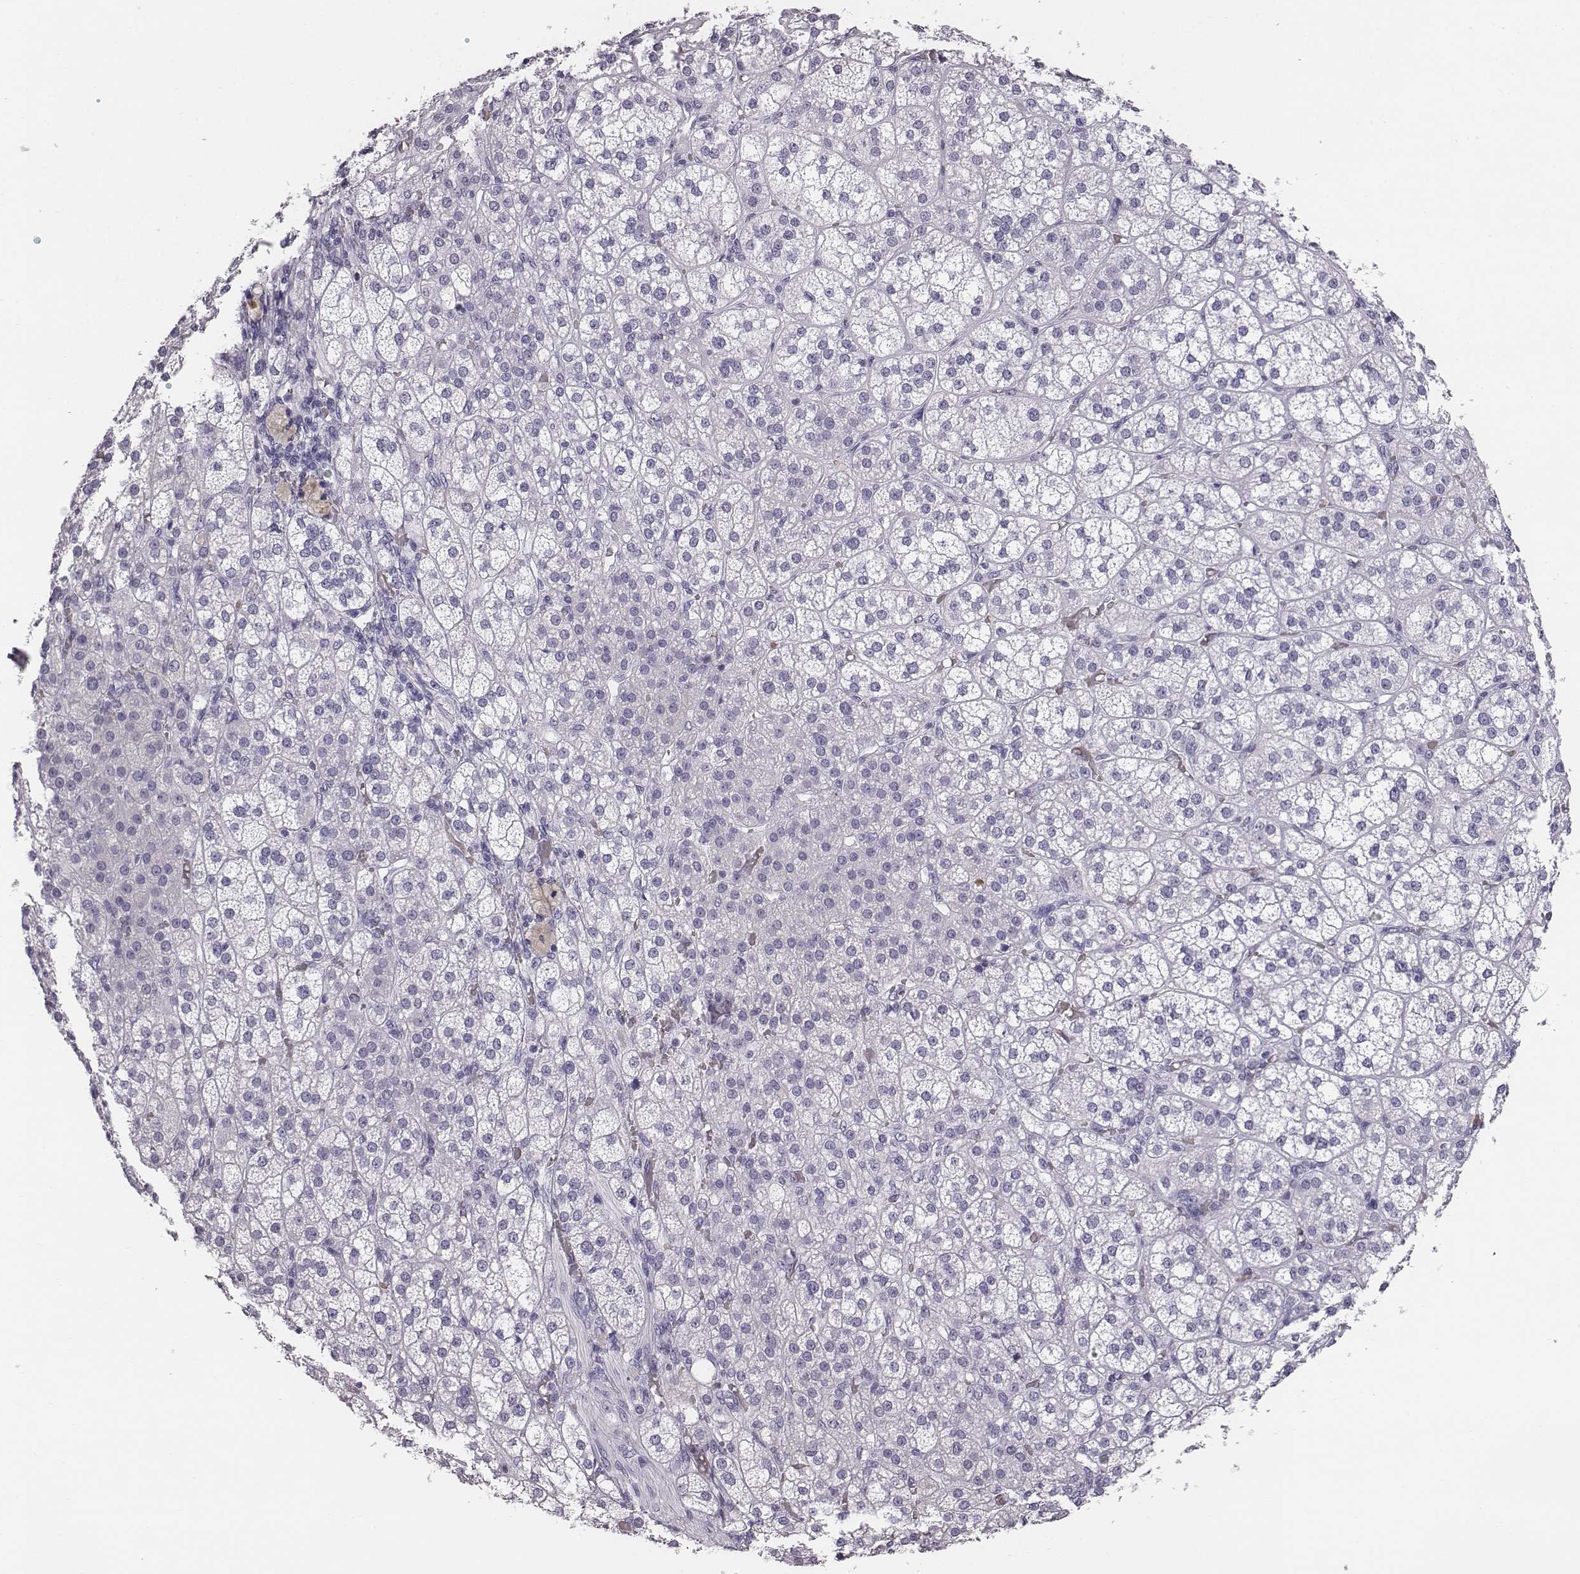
{"staining": {"intensity": "negative", "quantity": "none", "location": "none"}, "tissue": "adrenal gland", "cell_type": "Glandular cells", "image_type": "normal", "snomed": [{"axis": "morphology", "description": "Normal tissue, NOS"}, {"axis": "topography", "description": "Adrenal gland"}], "caption": "IHC photomicrograph of normal adrenal gland stained for a protein (brown), which demonstrates no staining in glandular cells. The staining is performed using DAB (3,3'-diaminobenzidine) brown chromogen with nuclei counter-stained in using hematoxylin.", "gene": "HBZ", "patient": {"sex": "female", "age": 60}}